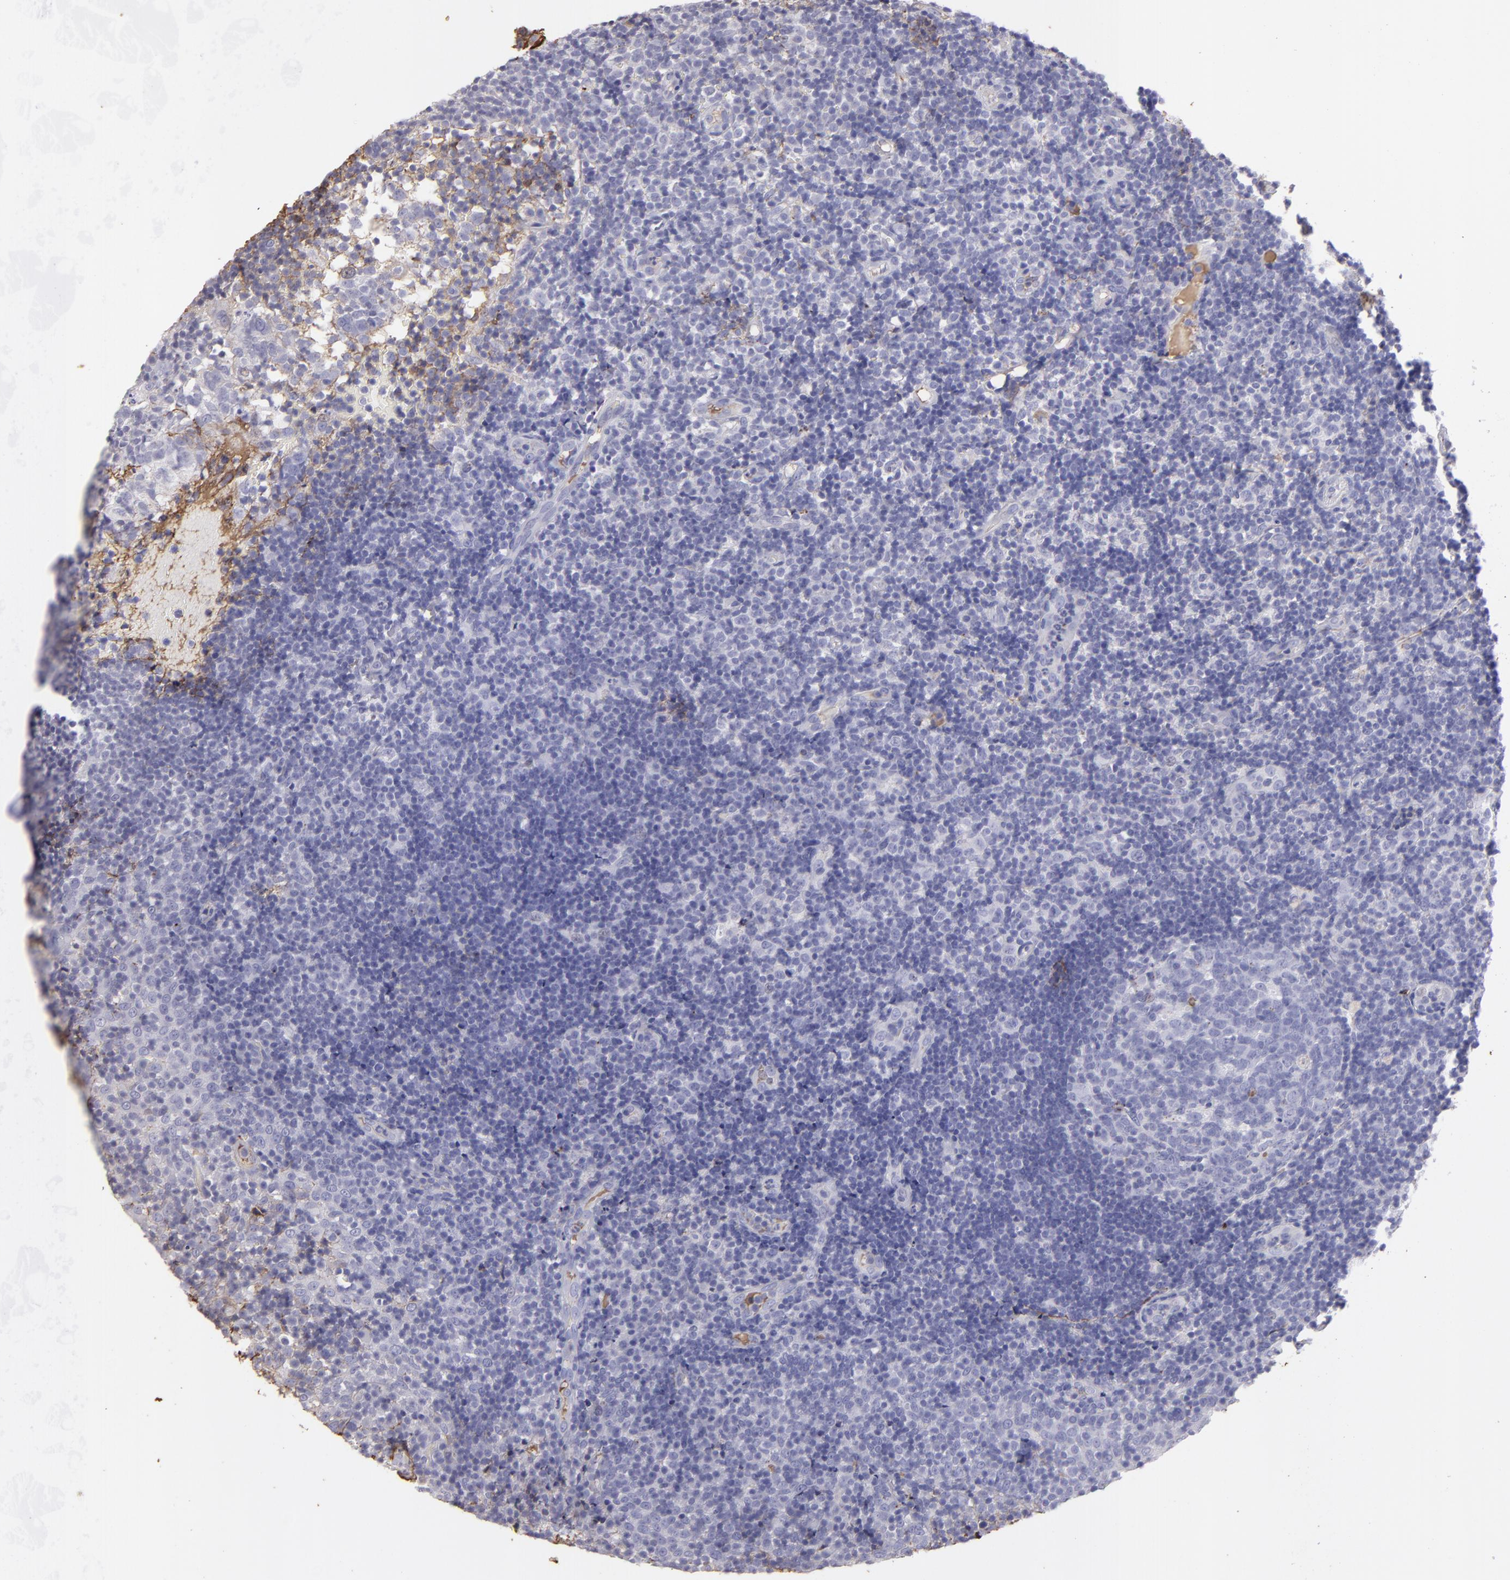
{"staining": {"intensity": "negative", "quantity": "none", "location": "none"}, "tissue": "tonsil", "cell_type": "Germinal center cells", "image_type": "normal", "snomed": [{"axis": "morphology", "description": "Normal tissue, NOS"}, {"axis": "topography", "description": "Tonsil"}], "caption": "This is an immunohistochemistry histopathology image of benign human tonsil. There is no positivity in germinal center cells.", "gene": "FGB", "patient": {"sex": "female", "age": 40}}